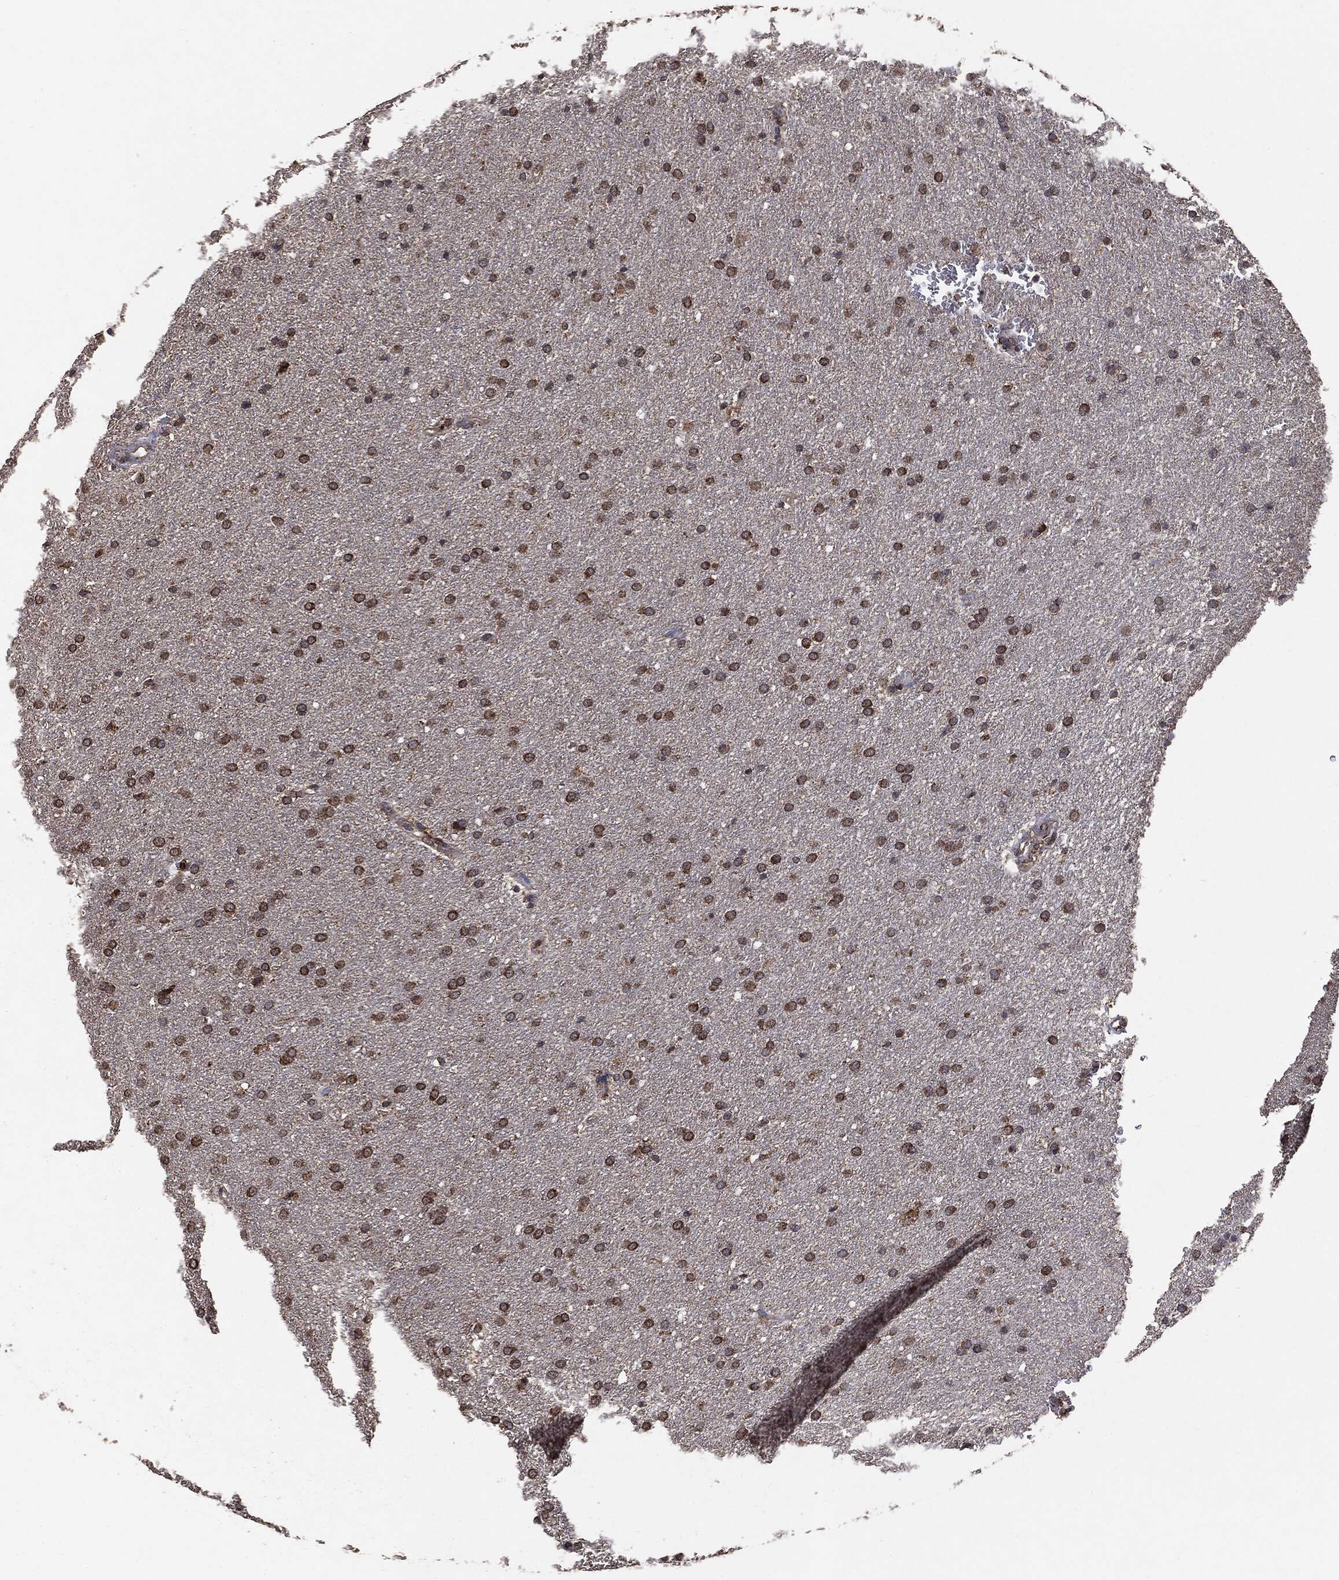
{"staining": {"intensity": "moderate", "quantity": ">75%", "location": "cytoplasmic/membranous"}, "tissue": "glioma", "cell_type": "Tumor cells", "image_type": "cancer", "snomed": [{"axis": "morphology", "description": "Glioma, malignant, Low grade"}, {"axis": "topography", "description": "Brain"}], "caption": "The photomicrograph shows immunohistochemical staining of malignant glioma (low-grade). There is moderate cytoplasmic/membranous staining is seen in approximately >75% of tumor cells. Using DAB (brown) and hematoxylin (blue) stains, captured at high magnification using brightfield microscopy.", "gene": "MTOR", "patient": {"sex": "female", "age": 37}}